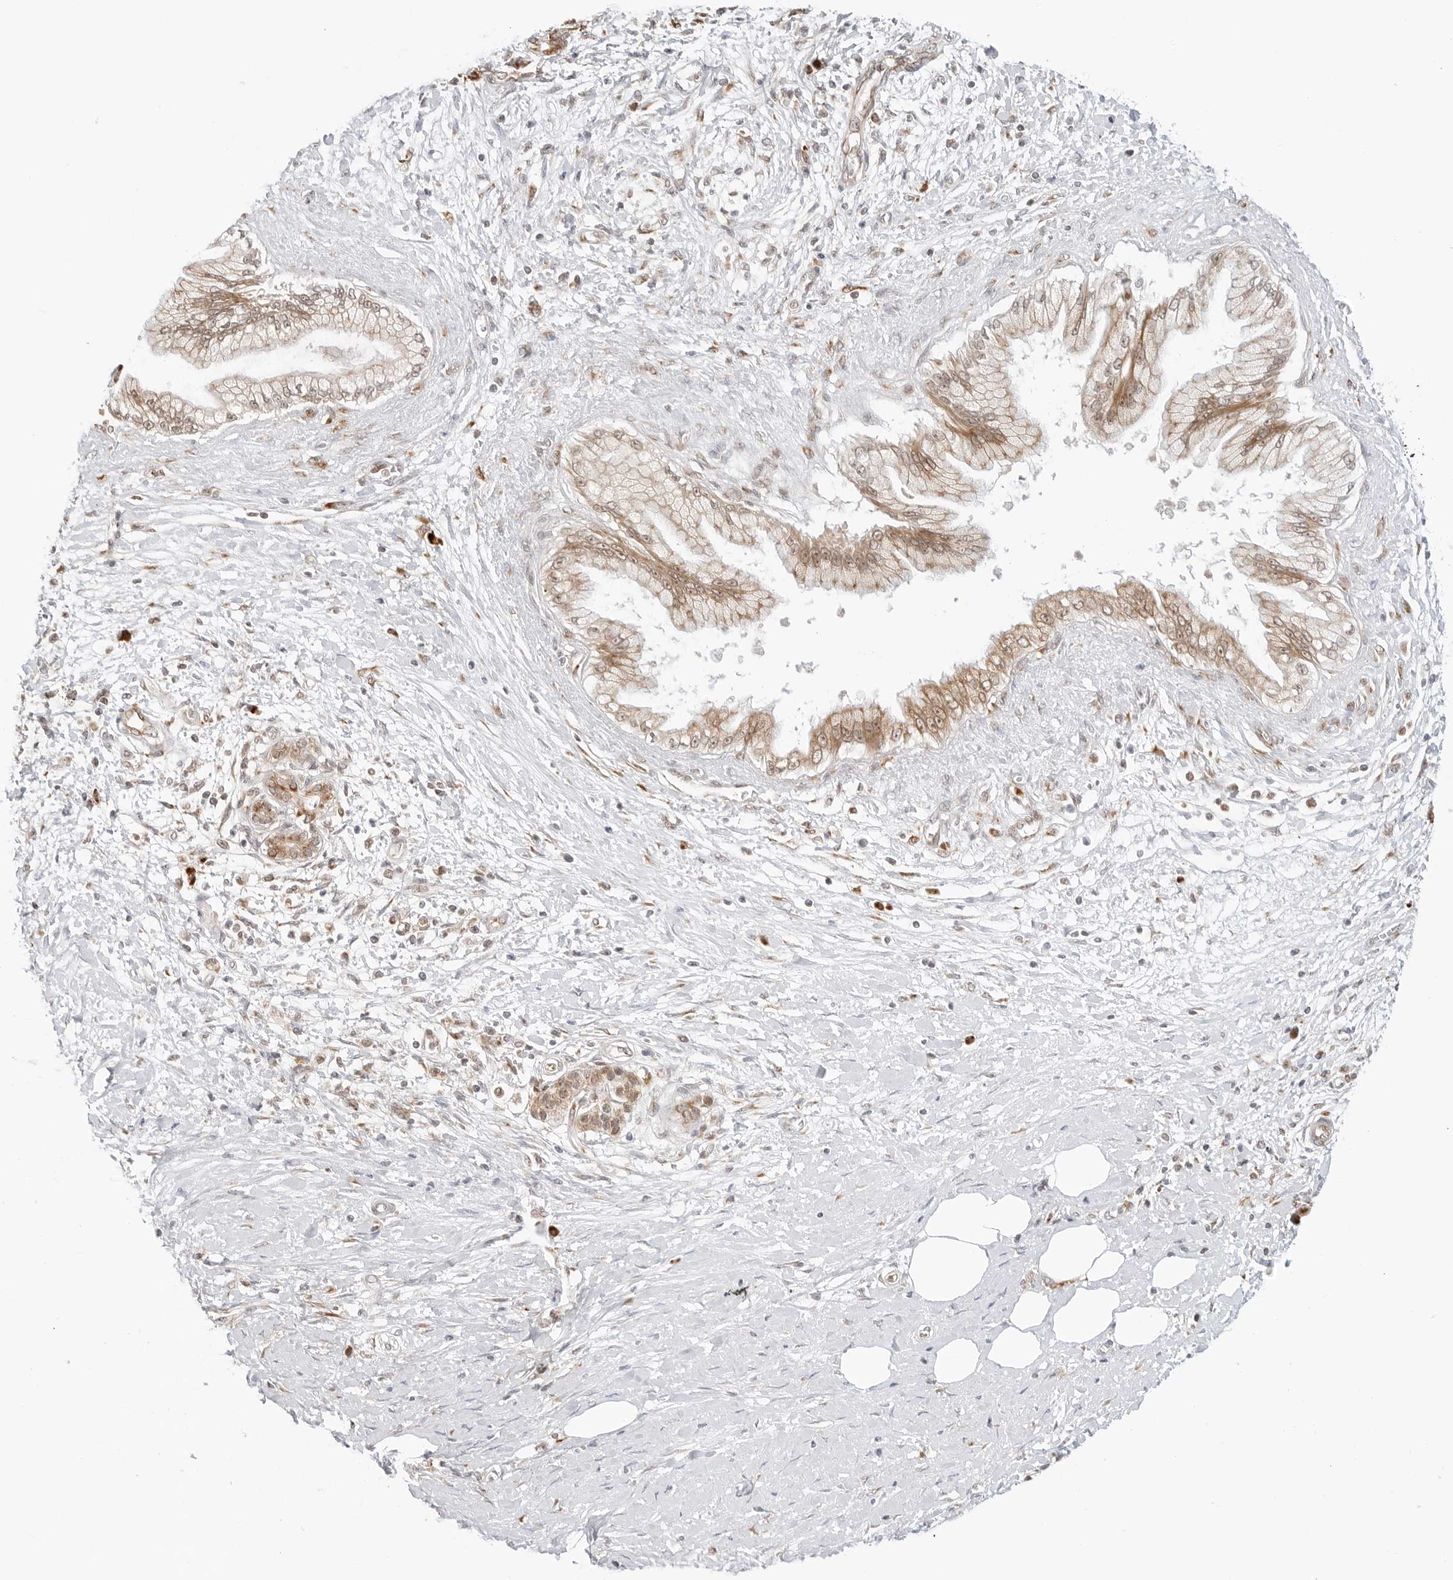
{"staining": {"intensity": "moderate", "quantity": ">75%", "location": "cytoplasmic/membranous,nuclear"}, "tissue": "pancreatic cancer", "cell_type": "Tumor cells", "image_type": "cancer", "snomed": [{"axis": "morphology", "description": "Adenocarcinoma, NOS"}, {"axis": "topography", "description": "Pancreas"}], "caption": "A high-resolution image shows IHC staining of pancreatic cancer (adenocarcinoma), which shows moderate cytoplasmic/membranous and nuclear positivity in about >75% of tumor cells.", "gene": "POLR3GL", "patient": {"sex": "male", "age": 58}}